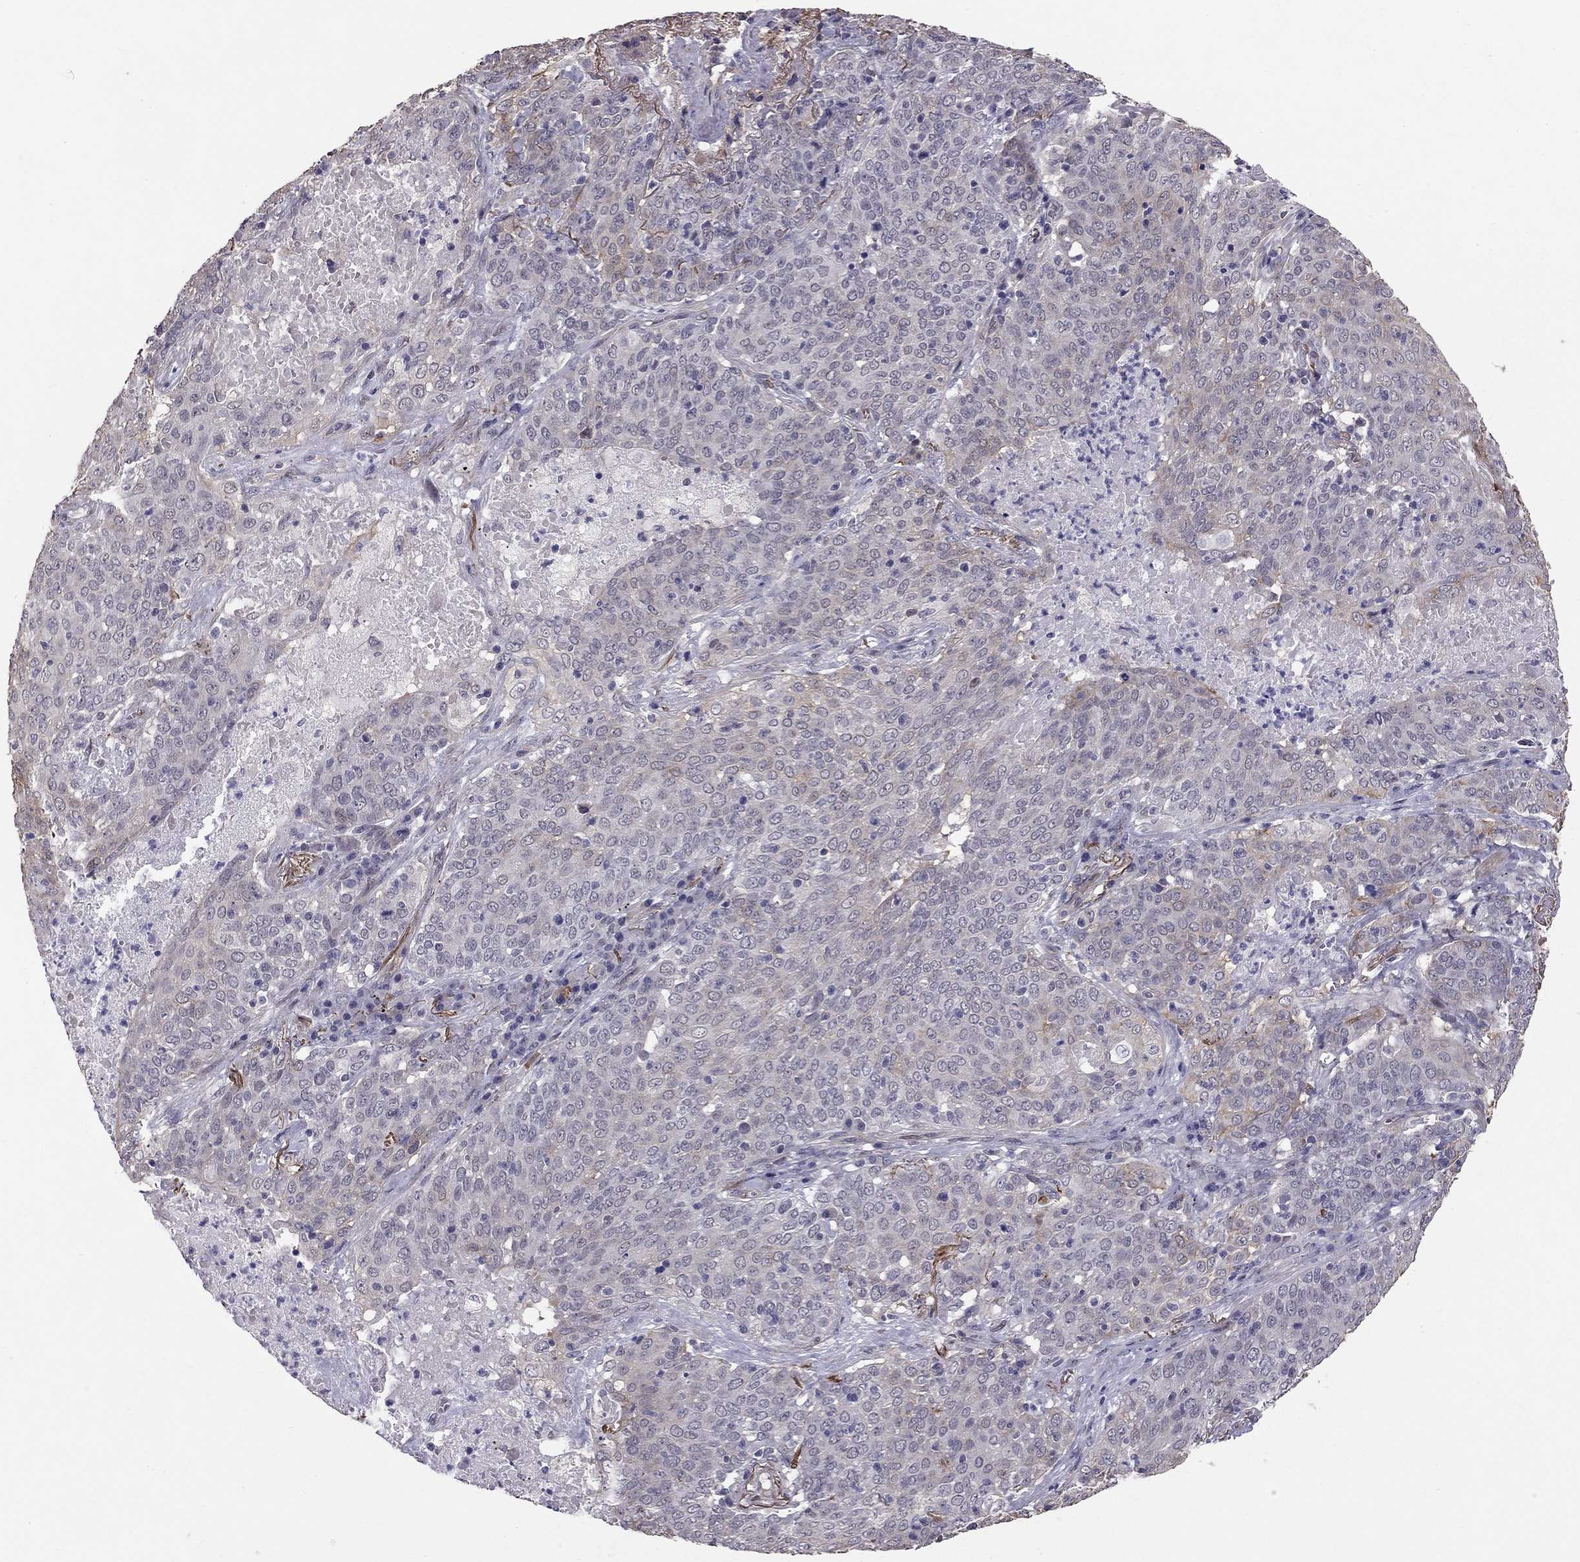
{"staining": {"intensity": "weak", "quantity": "<25%", "location": "cytoplasmic/membranous"}, "tissue": "lung cancer", "cell_type": "Tumor cells", "image_type": "cancer", "snomed": [{"axis": "morphology", "description": "Squamous cell carcinoma, NOS"}, {"axis": "topography", "description": "Lung"}], "caption": "There is no significant positivity in tumor cells of lung squamous cell carcinoma.", "gene": "GJB4", "patient": {"sex": "male", "age": 82}}